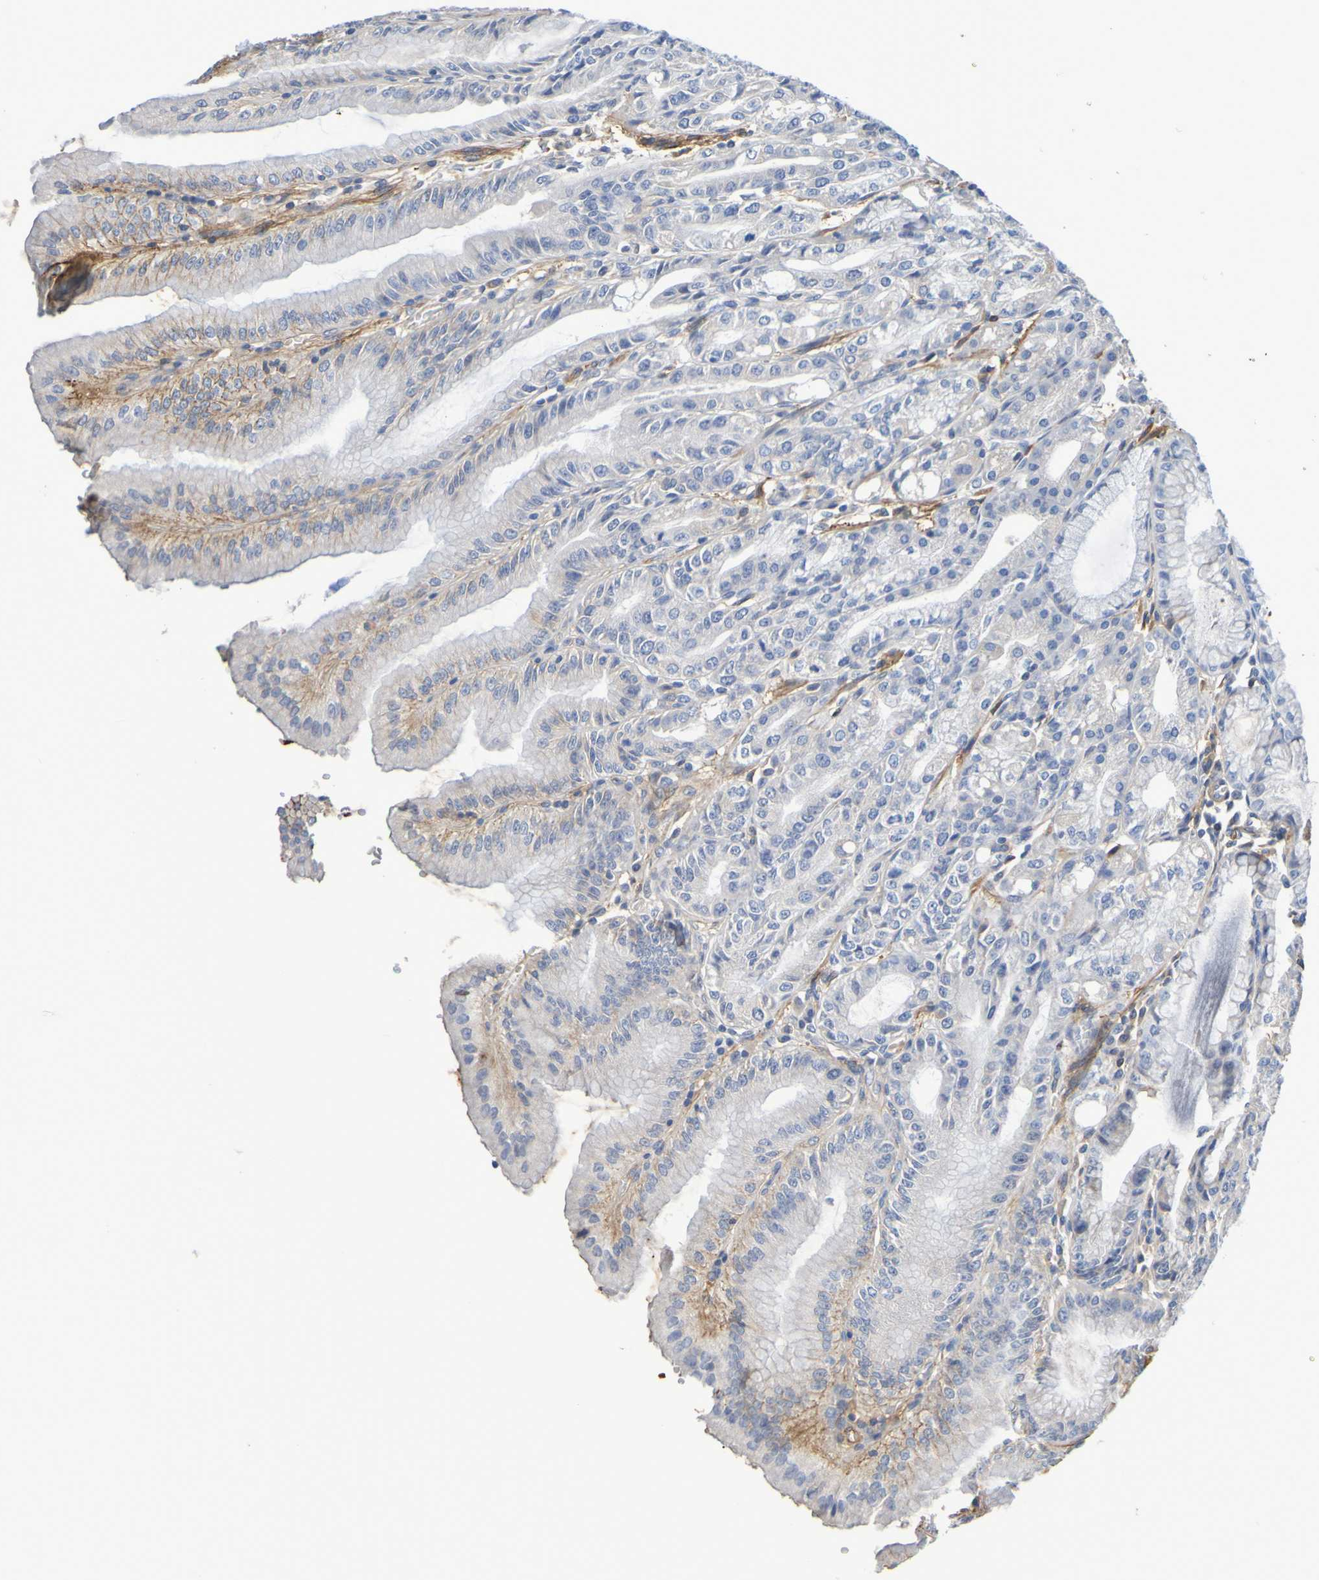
{"staining": {"intensity": "weak", "quantity": "<25%", "location": "cytoplasmic/membranous"}, "tissue": "stomach", "cell_type": "Glandular cells", "image_type": "normal", "snomed": [{"axis": "morphology", "description": "Normal tissue, NOS"}, {"axis": "topography", "description": "Stomach, lower"}], "caption": "This micrograph is of normal stomach stained with IHC to label a protein in brown with the nuclei are counter-stained blue. There is no staining in glandular cells. Nuclei are stained in blue.", "gene": "GAB3", "patient": {"sex": "male", "age": 71}}